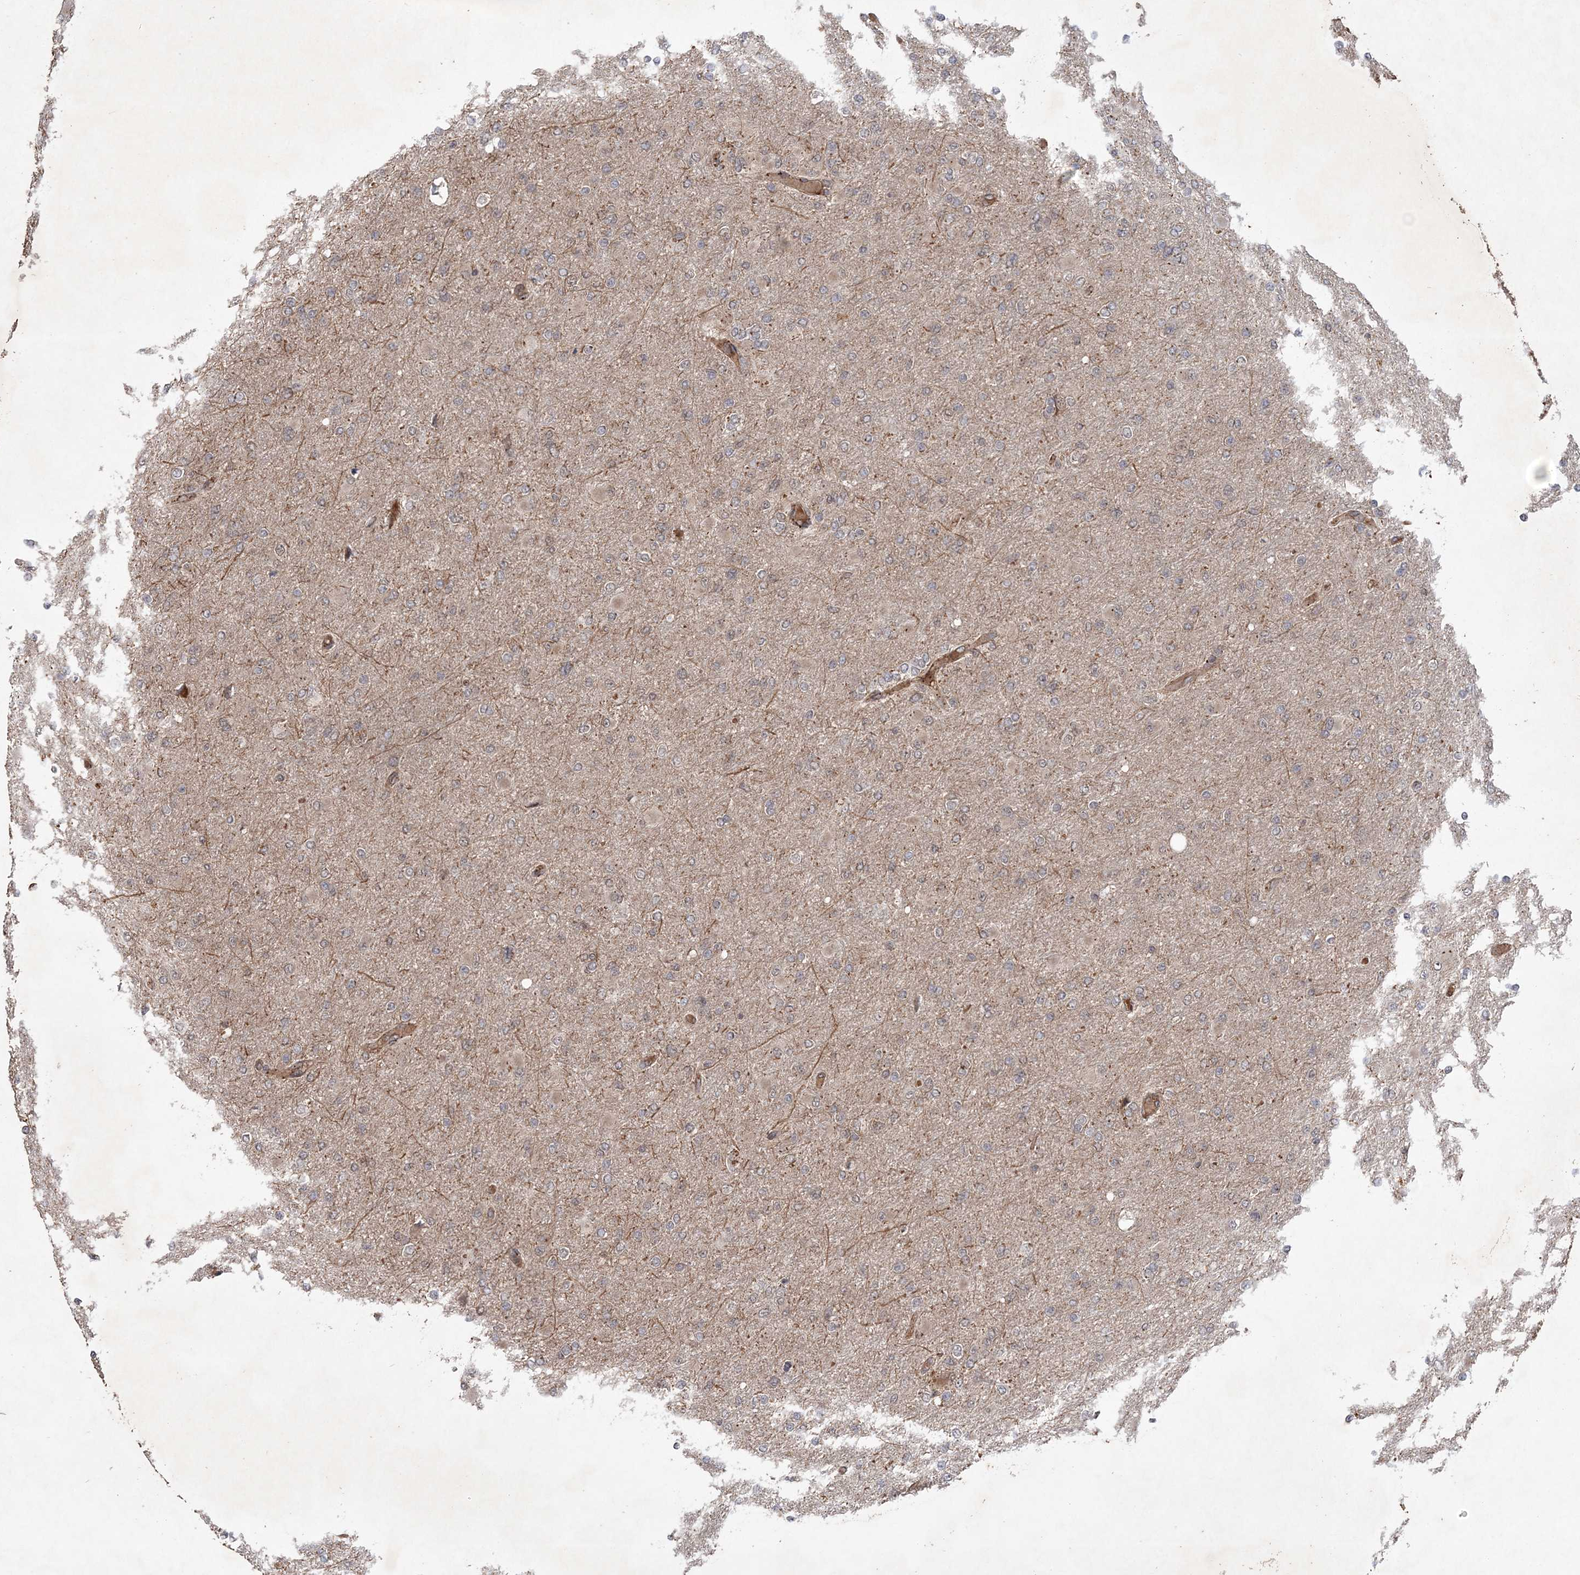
{"staining": {"intensity": "negative", "quantity": "none", "location": "none"}, "tissue": "glioma", "cell_type": "Tumor cells", "image_type": "cancer", "snomed": [{"axis": "morphology", "description": "Glioma, malignant, High grade"}, {"axis": "topography", "description": "Cerebral cortex"}], "caption": "A high-resolution image shows IHC staining of glioma, which demonstrates no significant positivity in tumor cells. The staining was performed using DAB (3,3'-diaminobenzidine) to visualize the protein expression in brown, while the nuclei were stained in blue with hematoxylin (Magnification: 20x).", "gene": "UBTD2", "patient": {"sex": "female", "age": 36}}